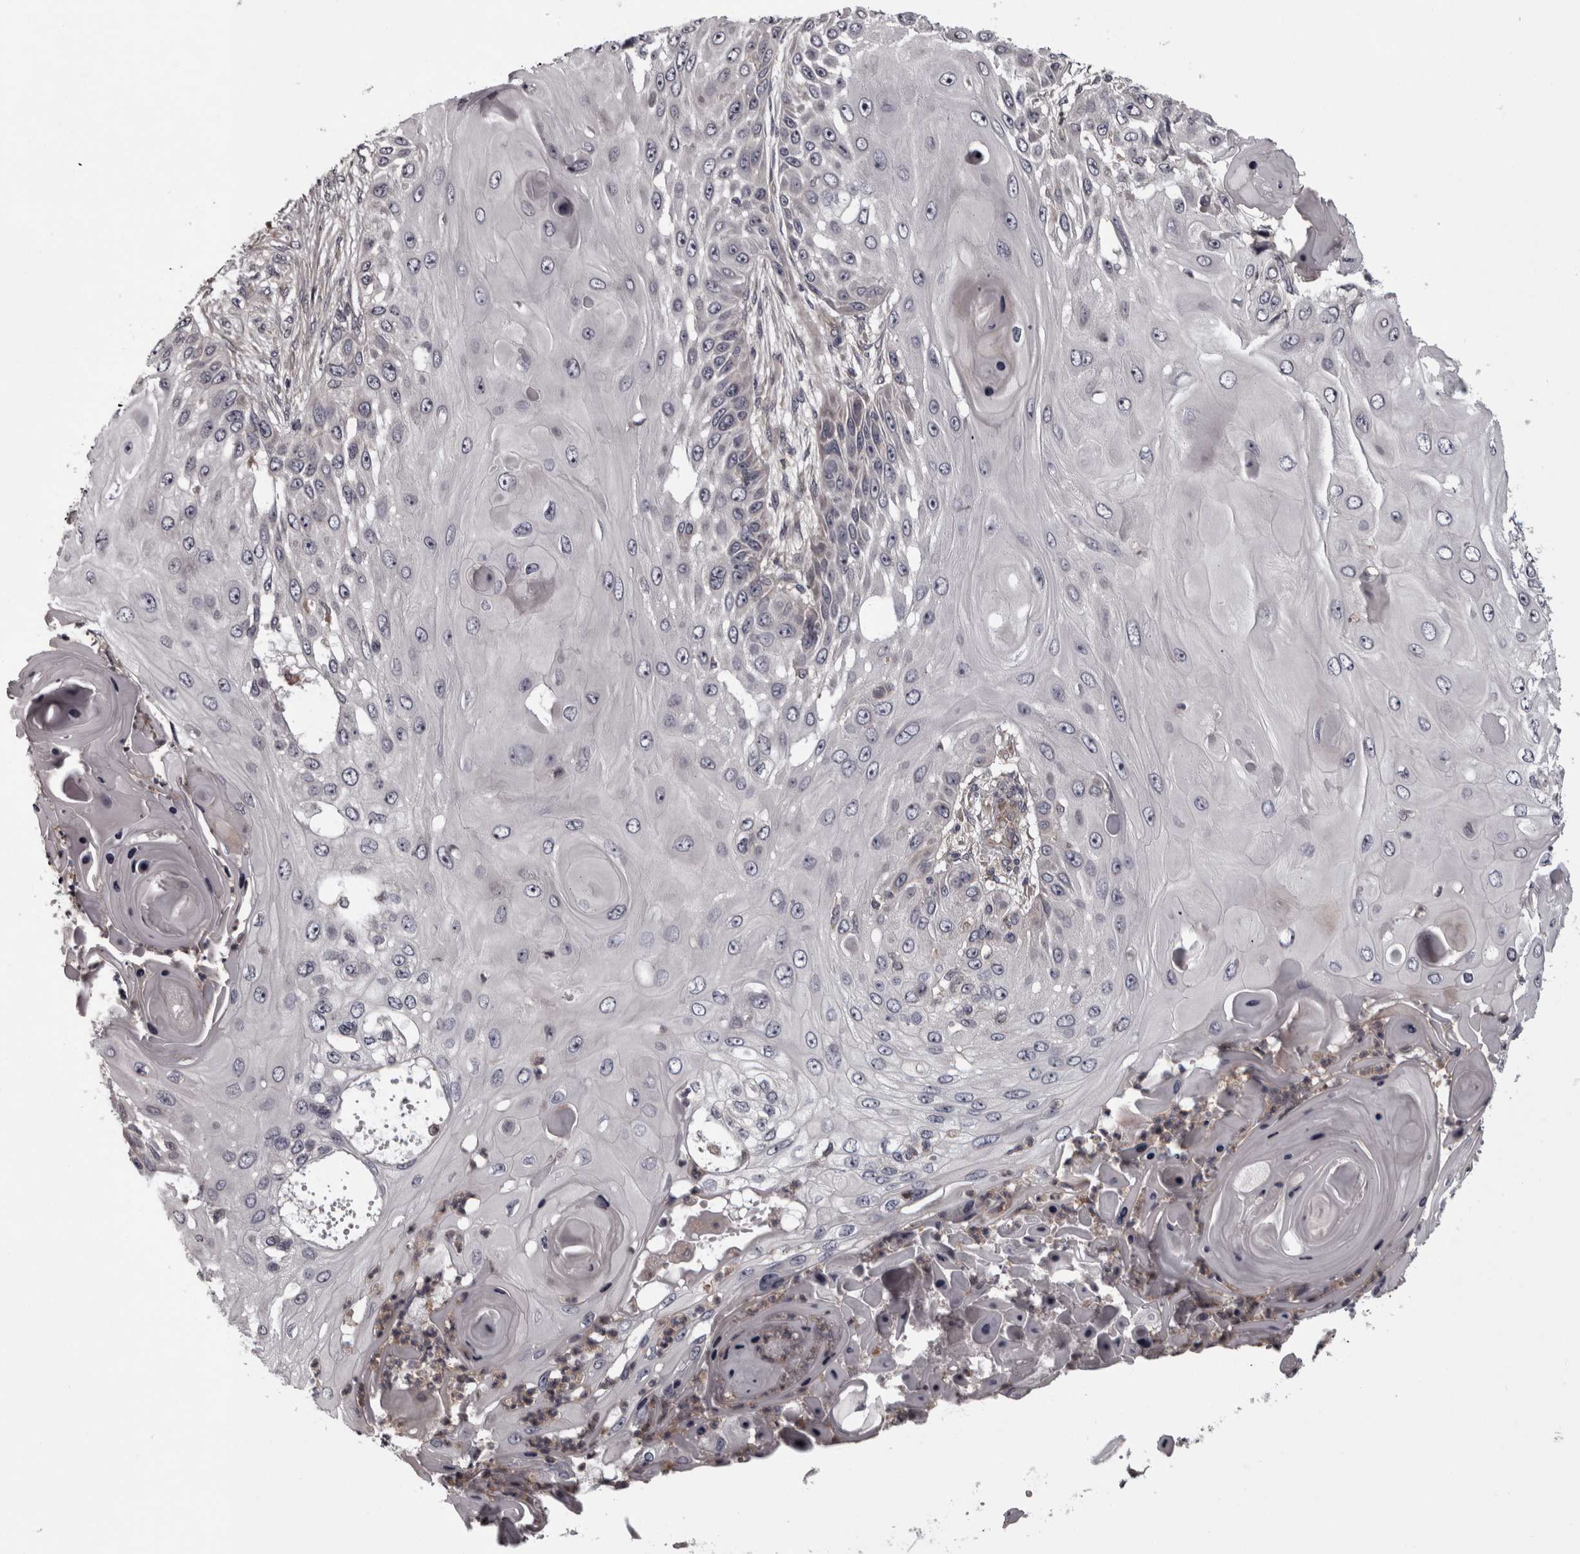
{"staining": {"intensity": "negative", "quantity": "none", "location": "none"}, "tissue": "skin cancer", "cell_type": "Tumor cells", "image_type": "cancer", "snomed": [{"axis": "morphology", "description": "Squamous cell carcinoma, NOS"}, {"axis": "topography", "description": "Skin"}], "caption": "Tumor cells show no significant protein staining in squamous cell carcinoma (skin).", "gene": "RSU1", "patient": {"sex": "female", "age": 44}}